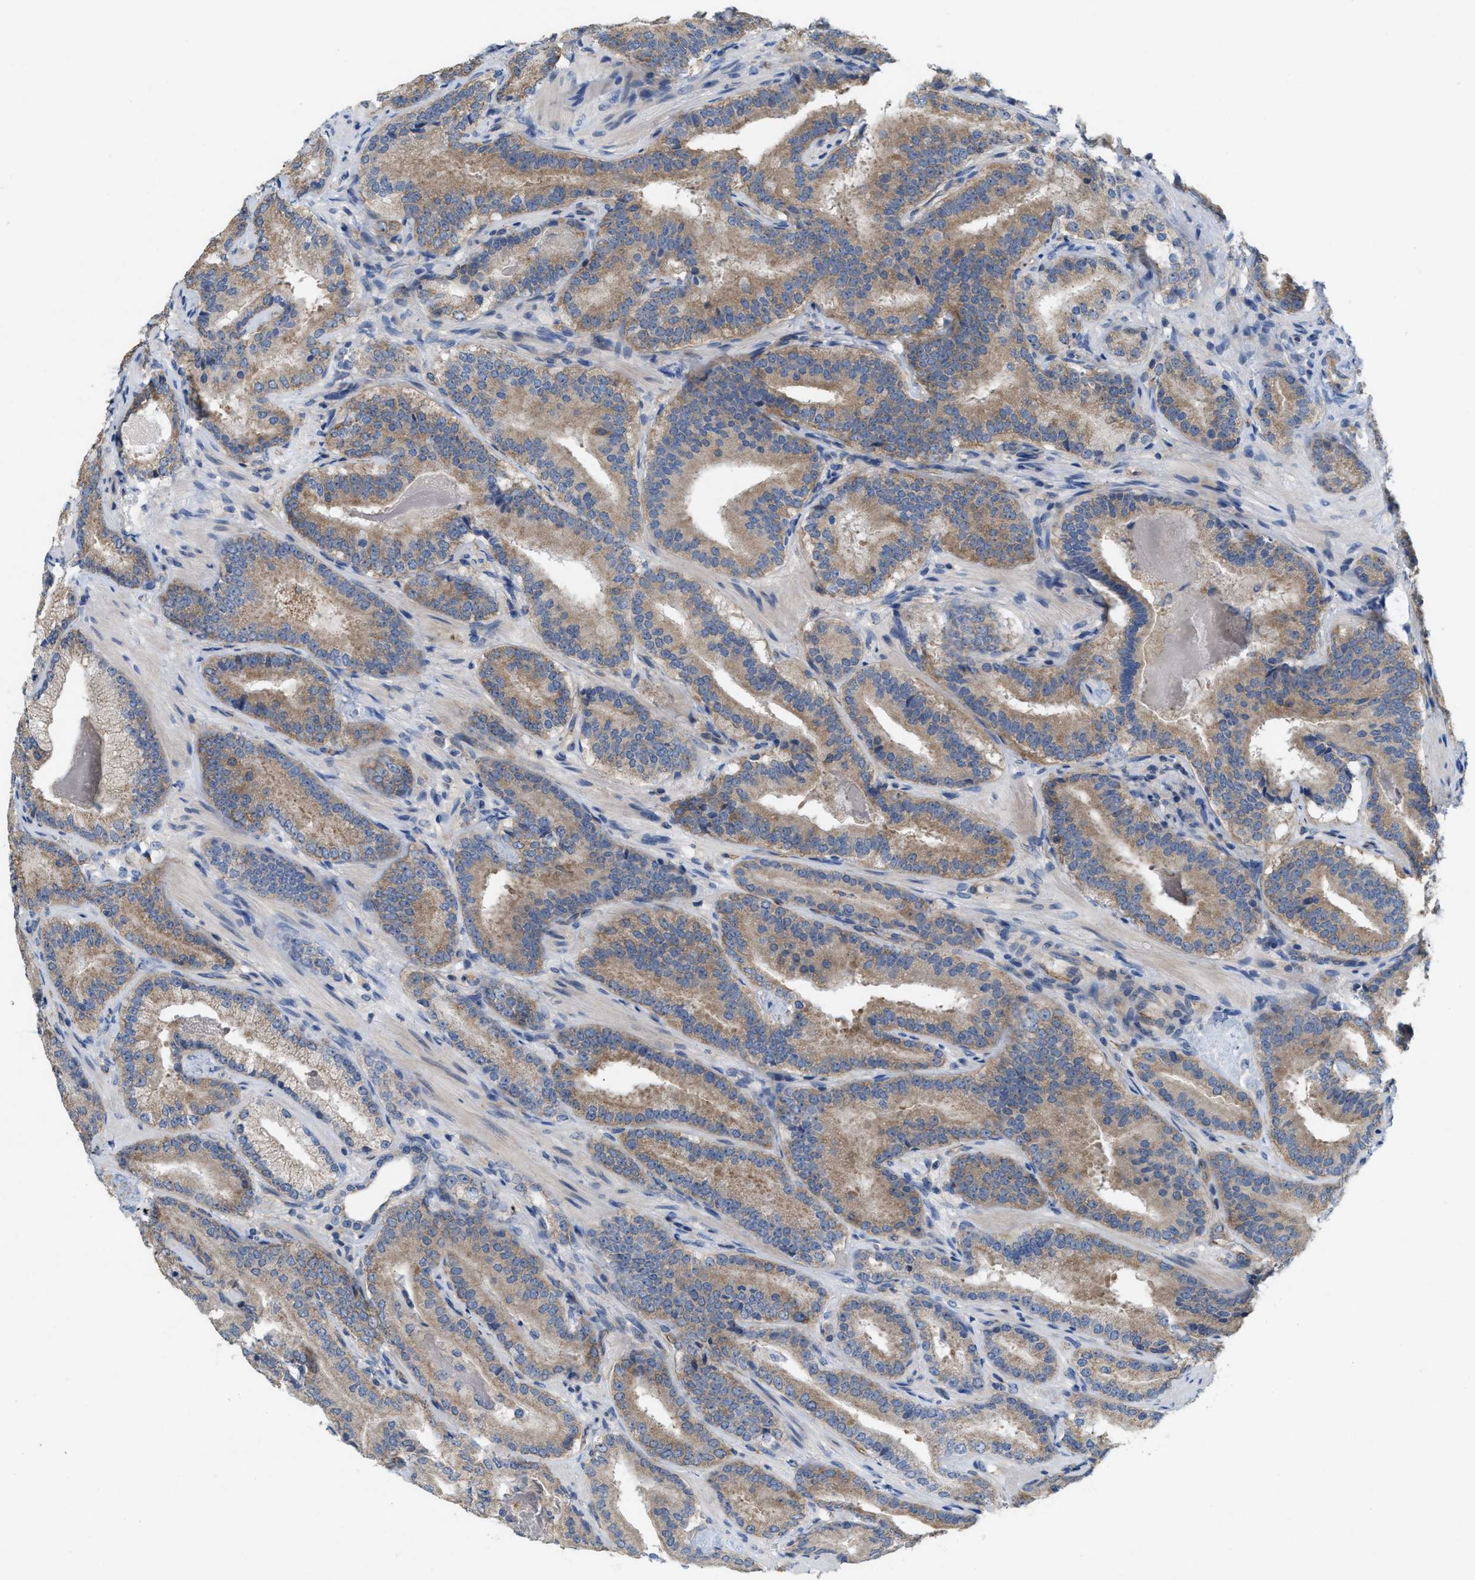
{"staining": {"intensity": "moderate", "quantity": ">75%", "location": "cytoplasmic/membranous"}, "tissue": "prostate cancer", "cell_type": "Tumor cells", "image_type": "cancer", "snomed": [{"axis": "morphology", "description": "Adenocarcinoma, Low grade"}, {"axis": "topography", "description": "Prostate"}], "caption": "Immunohistochemistry micrograph of neoplastic tissue: prostate cancer stained using immunohistochemistry (IHC) reveals medium levels of moderate protein expression localized specifically in the cytoplasmic/membranous of tumor cells, appearing as a cytoplasmic/membranous brown color.", "gene": "UBAP2", "patient": {"sex": "male", "age": 51}}